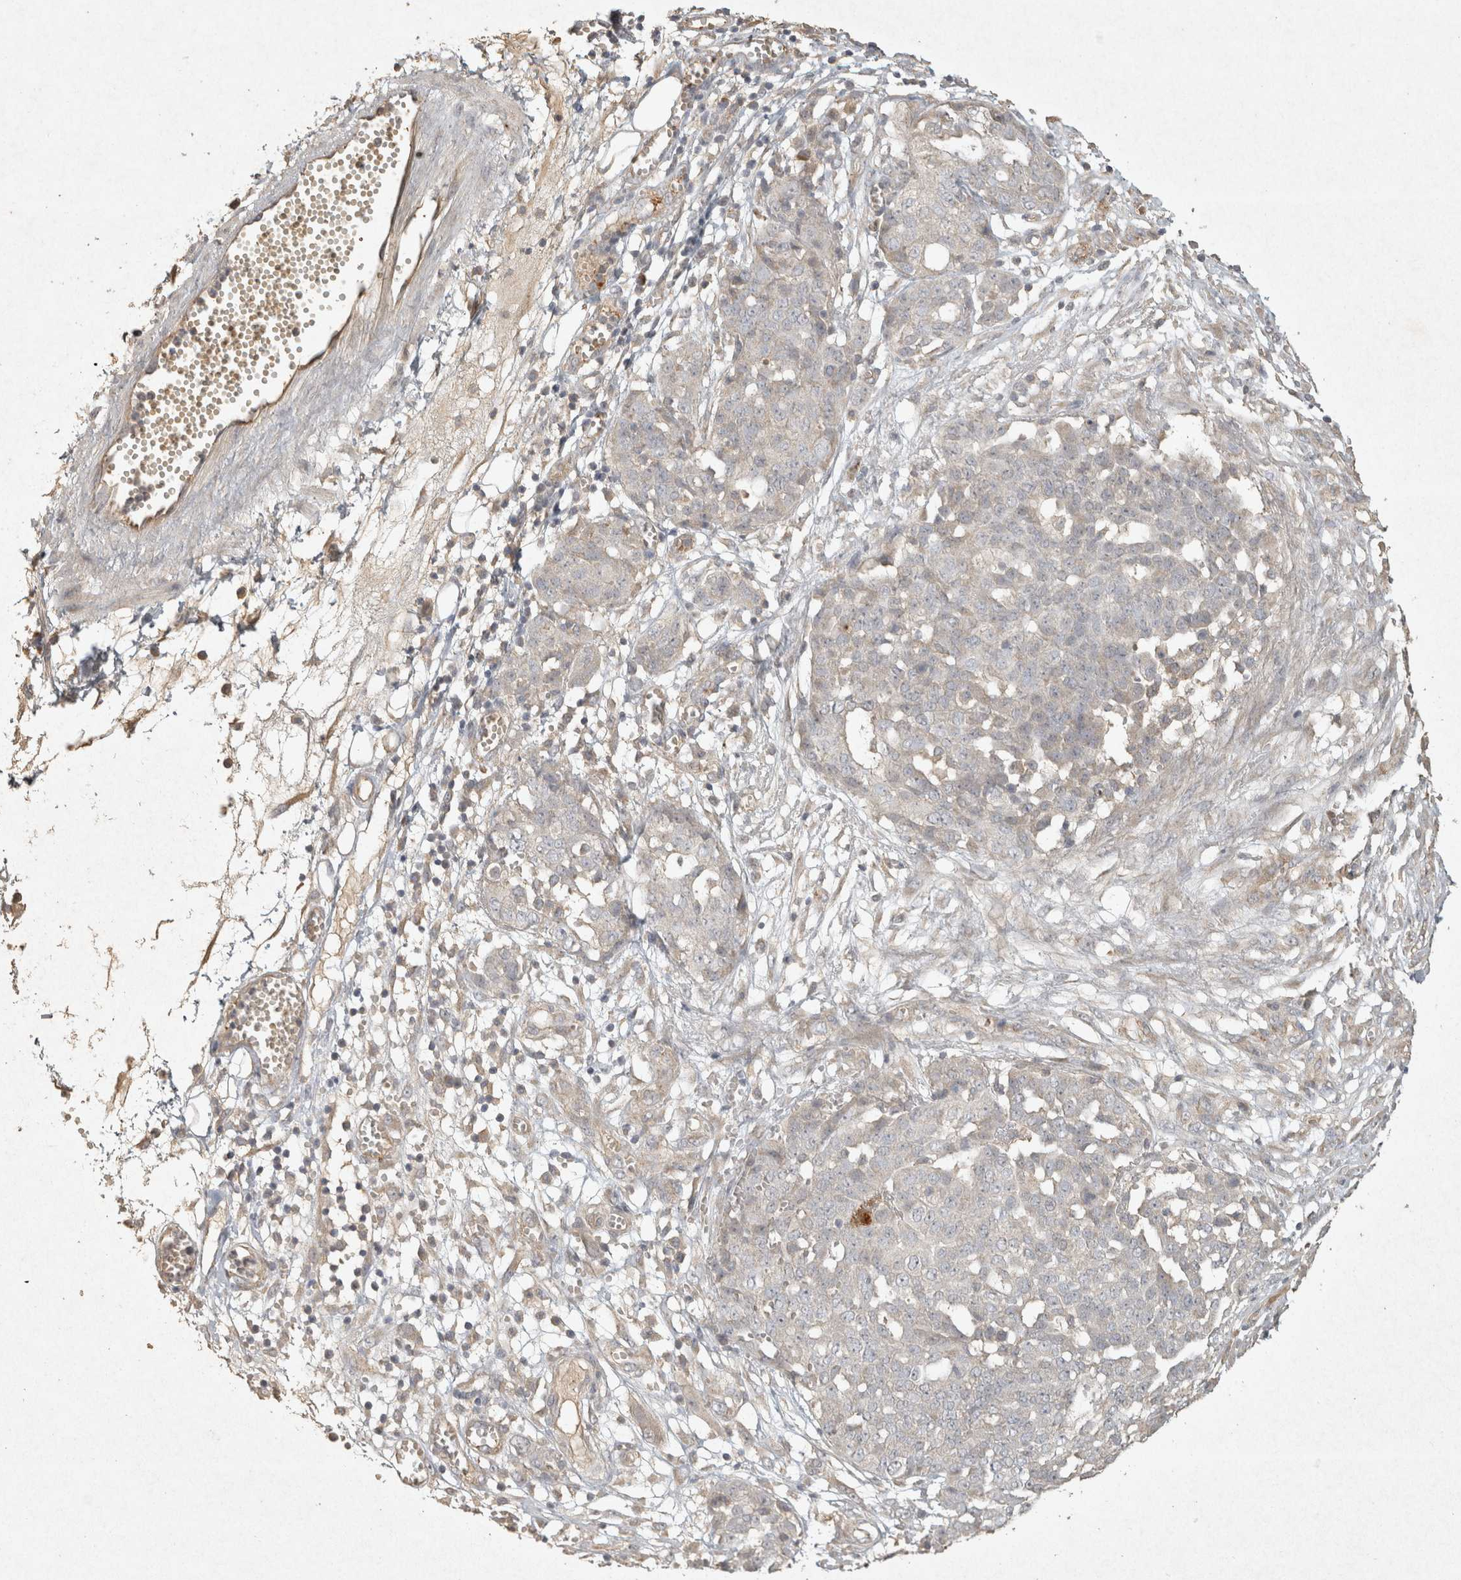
{"staining": {"intensity": "negative", "quantity": "none", "location": "none"}, "tissue": "ovarian cancer", "cell_type": "Tumor cells", "image_type": "cancer", "snomed": [{"axis": "morphology", "description": "Cystadenocarcinoma, serous, NOS"}, {"axis": "topography", "description": "Soft tissue"}, {"axis": "topography", "description": "Ovary"}], "caption": "This is a image of IHC staining of ovarian cancer (serous cystadenocarcinoma), which shows no positivity in tumor cells. (DAB IHC visualized using brightfield microscopy, high magnification).", "gene": "OSTN", "patient": {"sex": "female", "age": 57}}